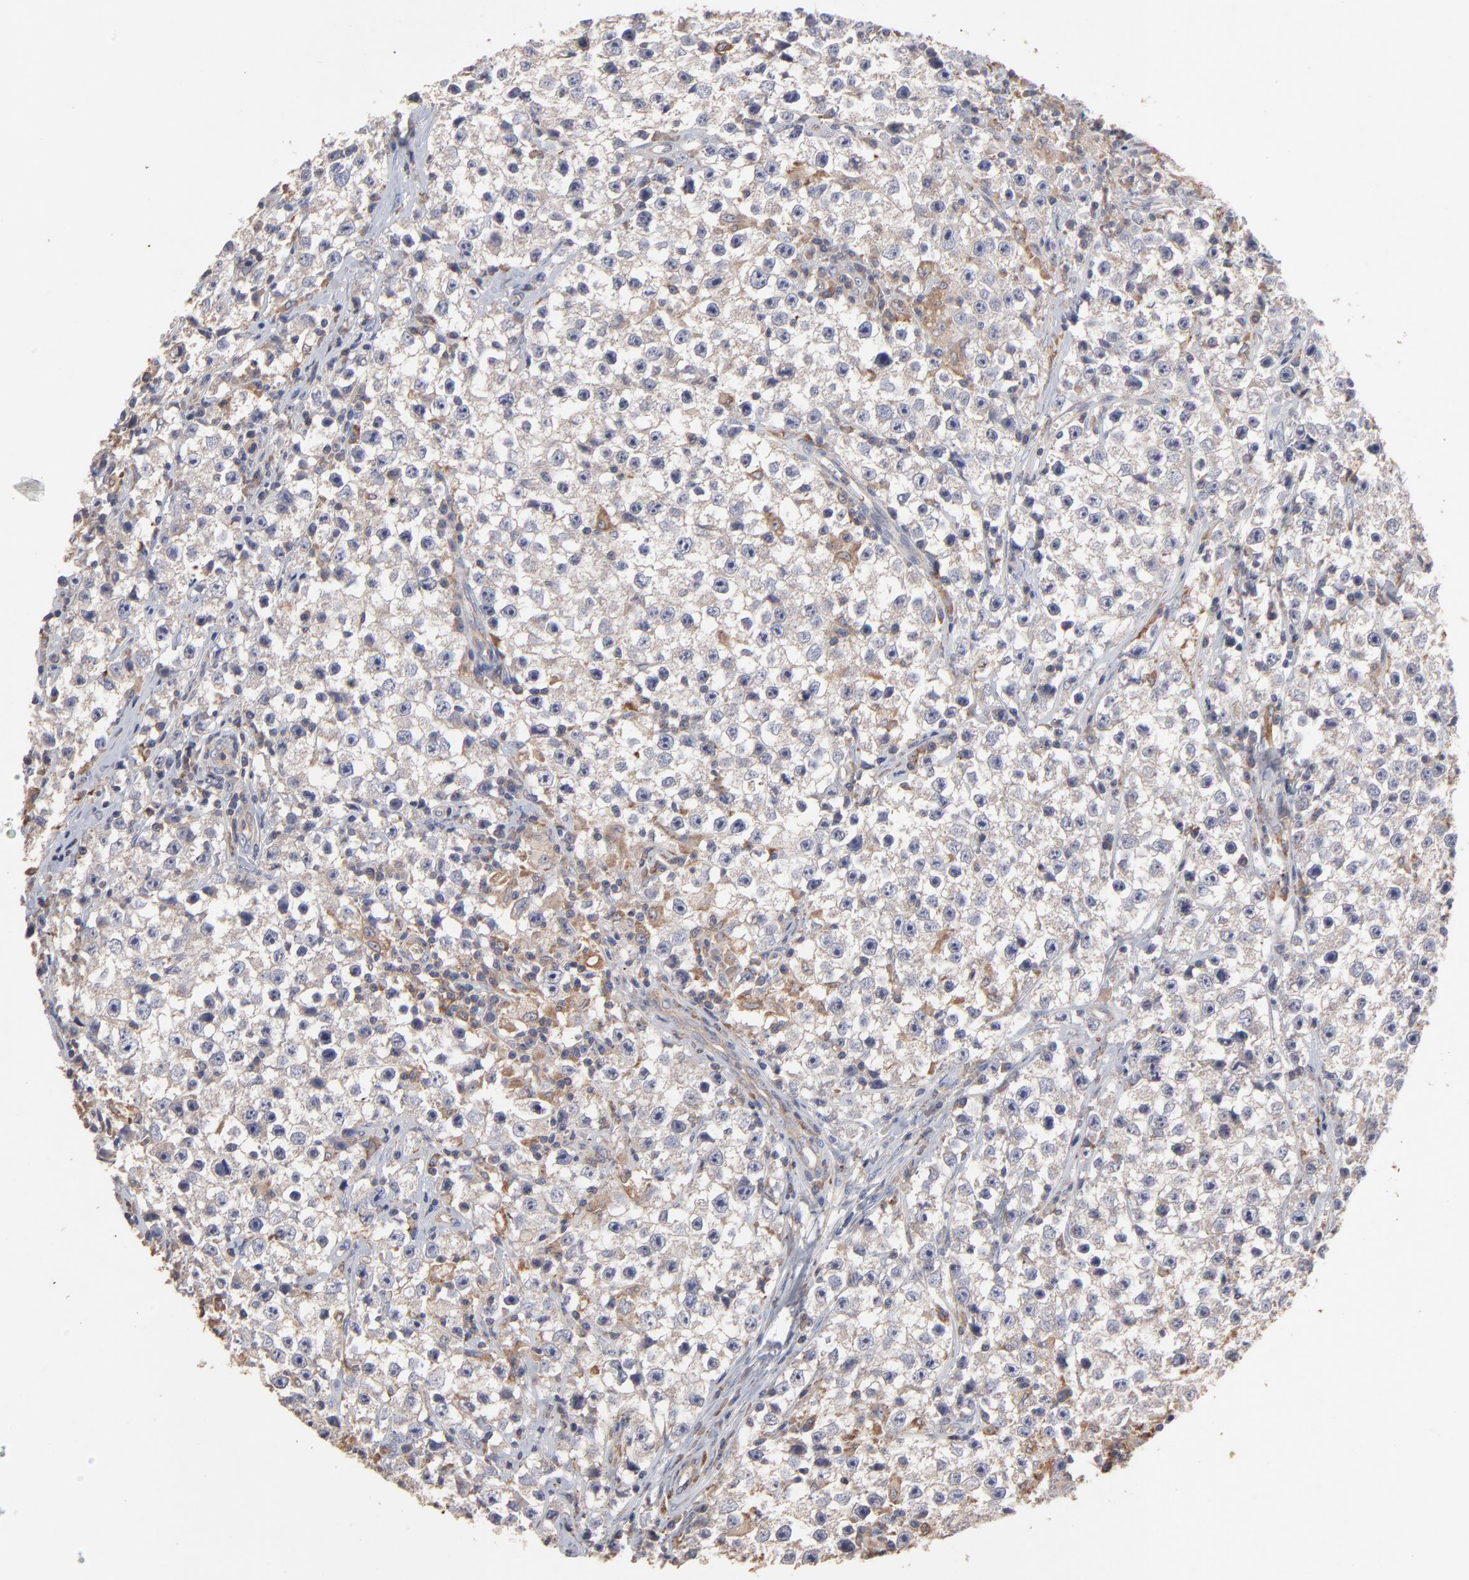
{"staining": {"intensity": "weak", "quantity": "25%-75%", "location": "cytoplasmic/membranous"}, "tissue": "testis cancer", "cell_type": "Tumor cells", "image_type": "cancer", "snomed": [{"axis": "morphology", "description": "Seminoma, NOS"}, {"axis": "topography", "description": "Testis"}], "caption": "A photomicrograph of testis cancer (seminoma) stained for a protein demonstrates weak cytoplasmic/membranous brown staining in tumor cells.", "gene": "TANGO2", "patient": {"sex": "male", "age": 35}}